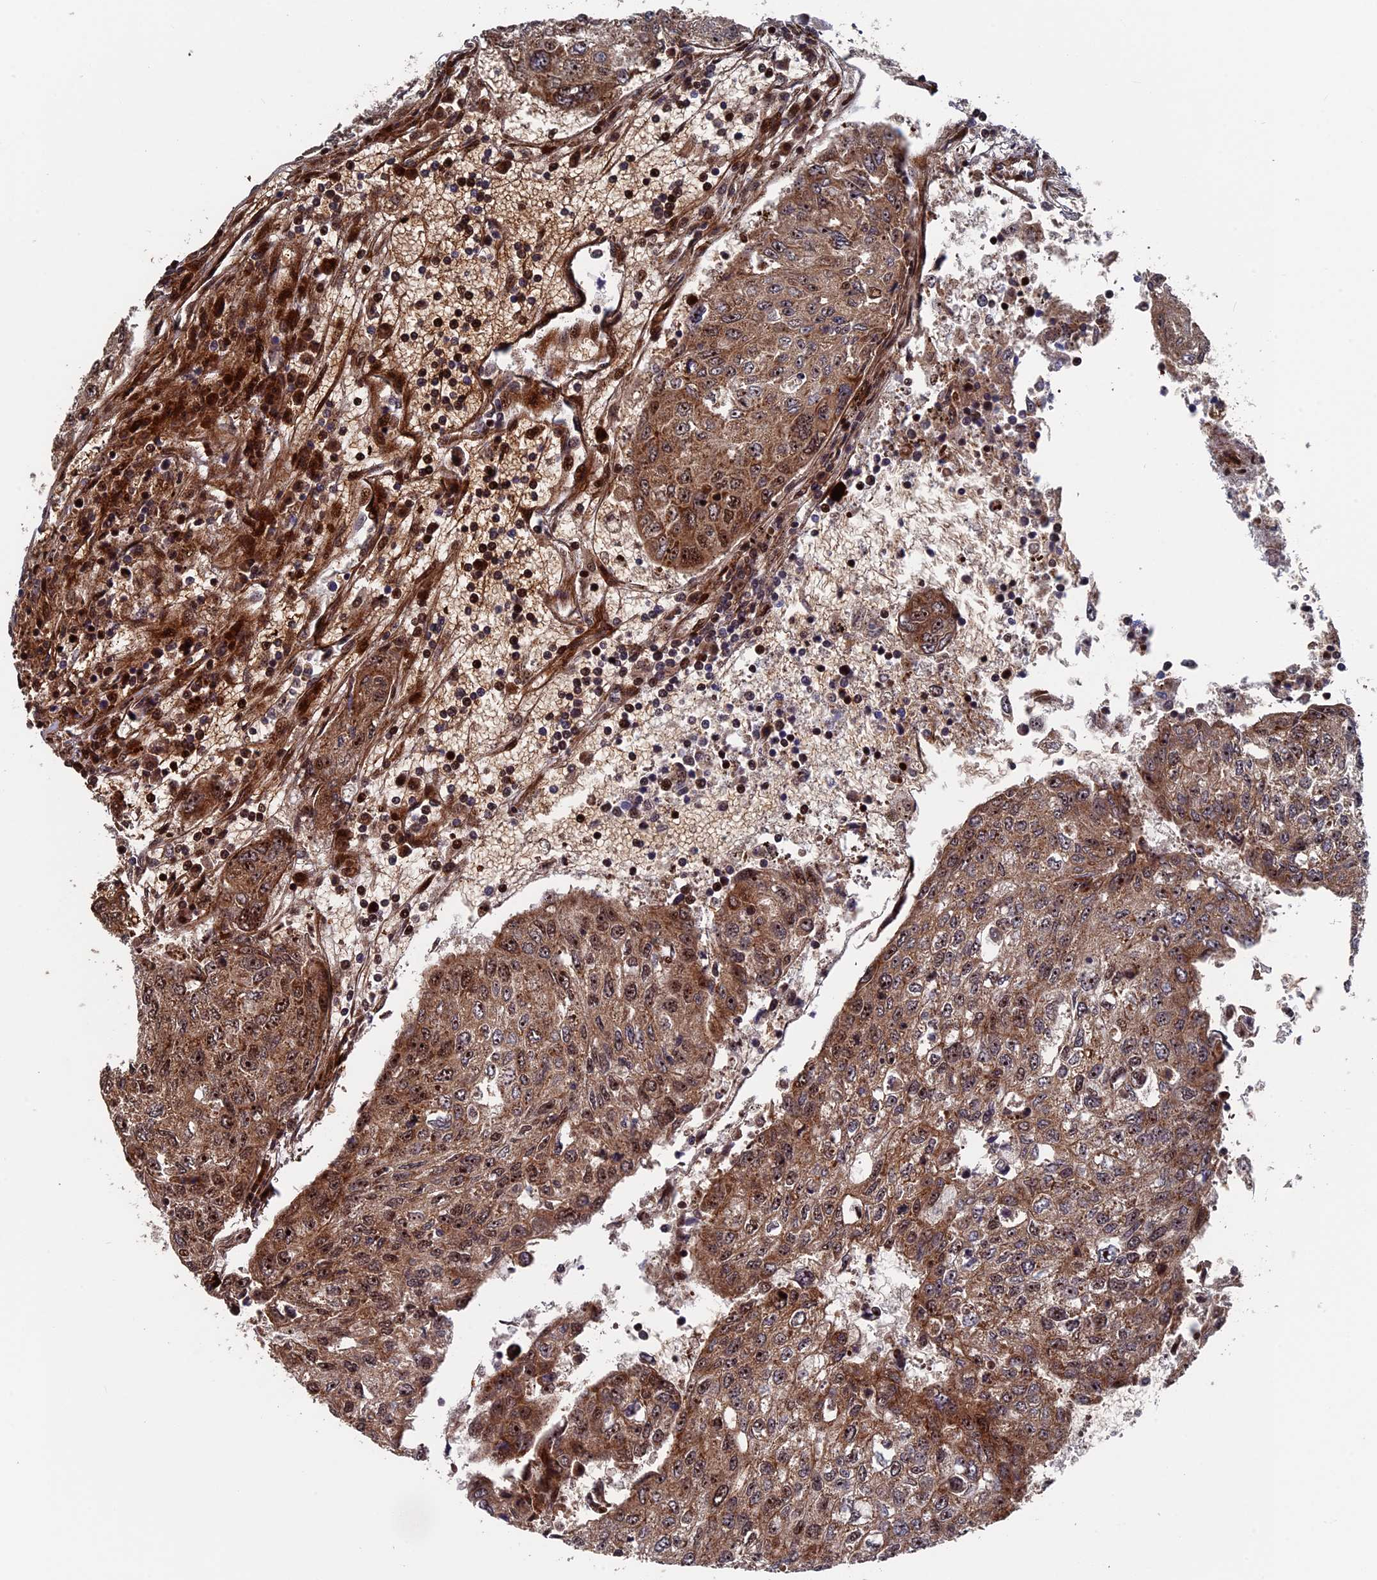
{"staining": {"intensity": "moderate", "quantity": ">75%", "location": "cytoplasmic/membranous,nuclear"}, "tissue": "urothelial cancer", "cell_type": "Tumor cells", "image_type": "cancer", "snomed": [{"axis": "morphology", "description": "Urothelial carcinoma, High grade"}, {"axis": "topography", "description": "Lymph node"}, {"axis": "topography", "description": "Urinary bladder"}], "caption": "Protein expression analysis of urothelial cancer displays moderate cytoplasmic/membranous and nuclear staining in about >75% of tumor cells. Using DAB (3,3'-diaminobenzidine) (brown) and hematoxylin (blue) stains, captured at high magnification using brightfield microscopy.", "gene": "EXOSC9", "patient": {"sex": "male", "age": 51}}